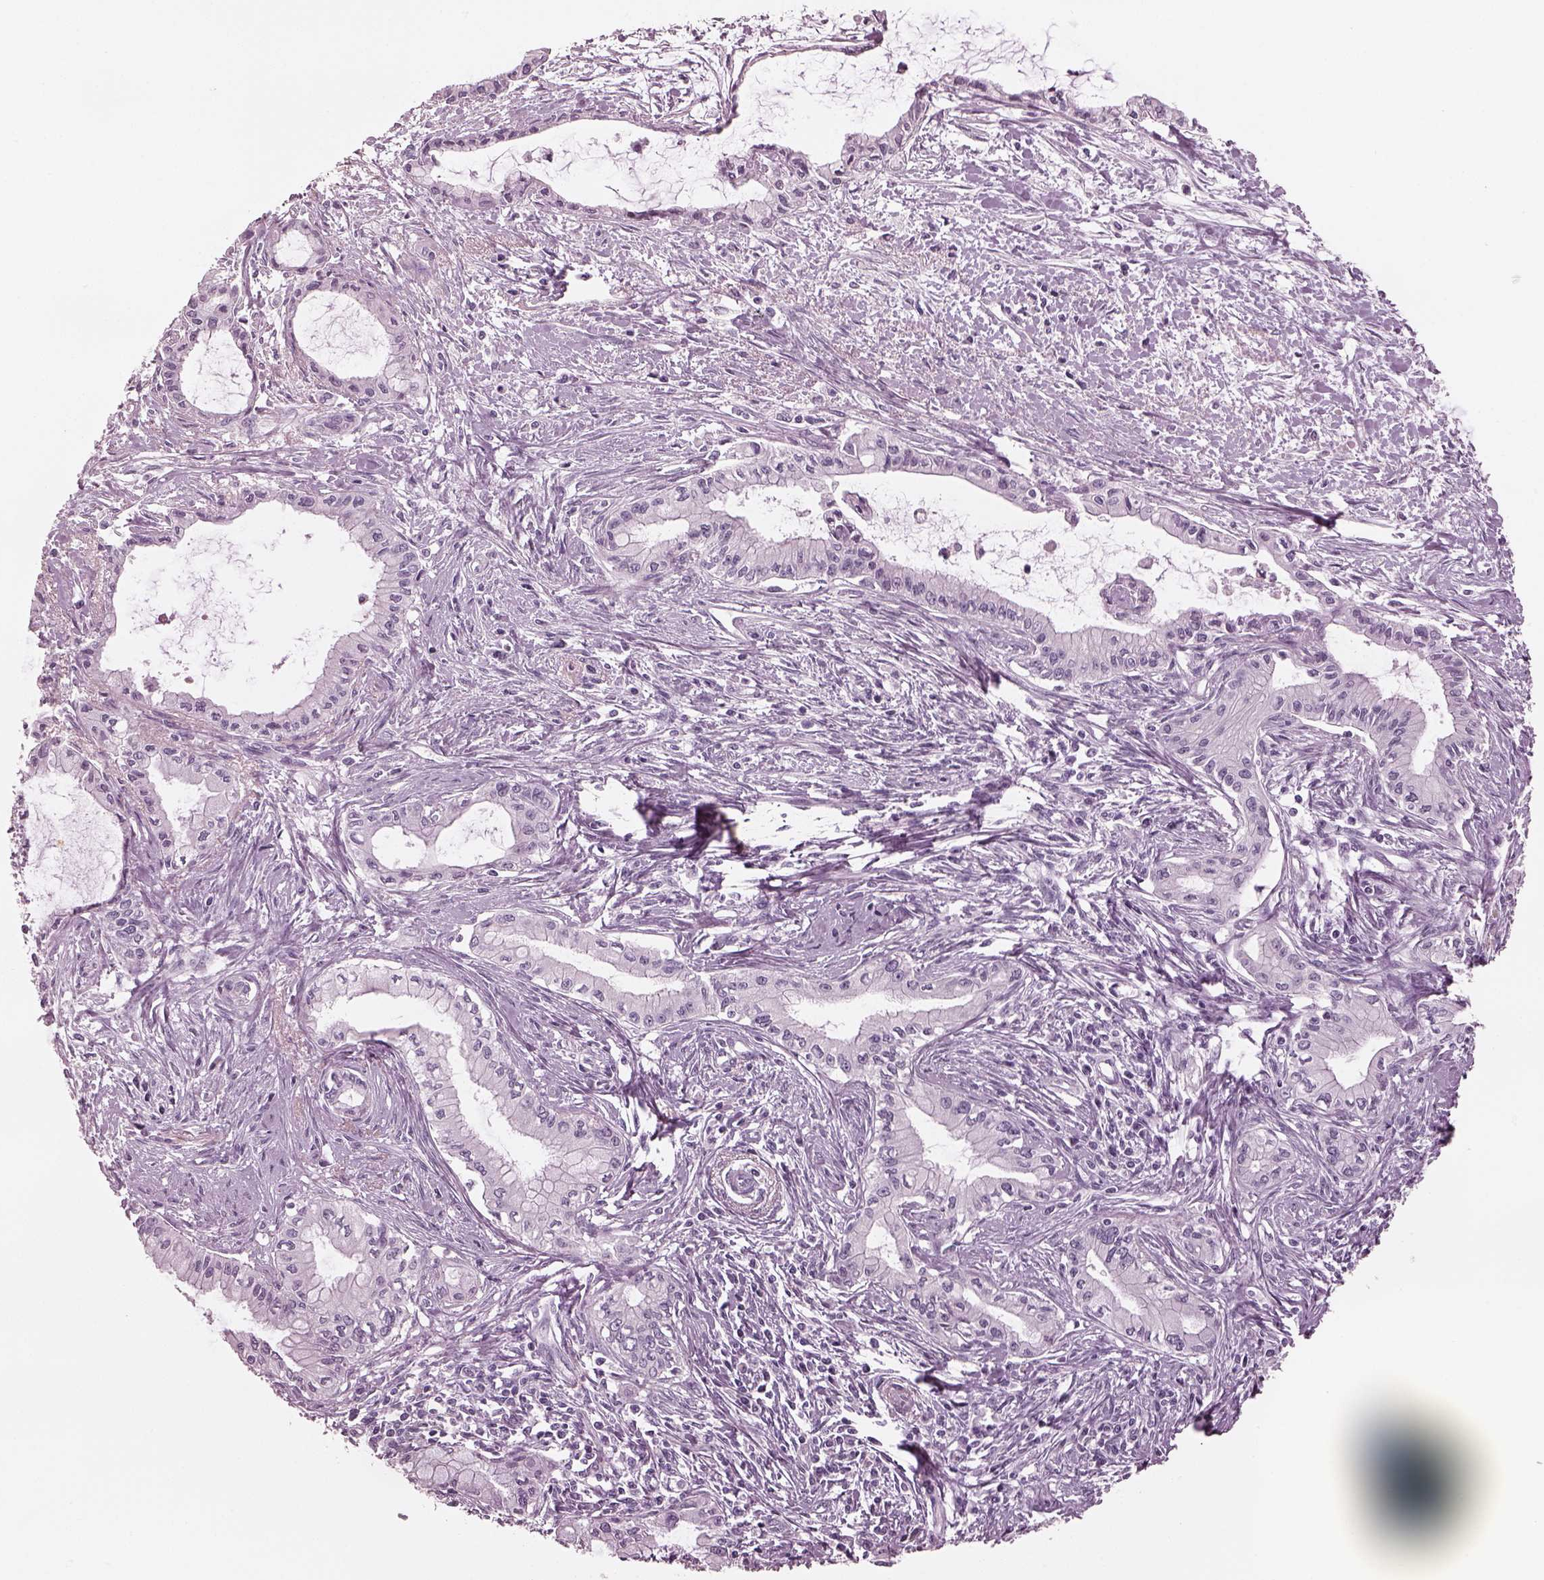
{"staining": {"intensity": "negative", "quantity": "none", "location": "none"}, "tissue": "pancreatic cancer", "cell_type": "Tumor cells", "image_type": "cancer", "snomed": [{"axis": "morphology", "description": "Adenocarcinoma, NOS"}, {"axis": "topography", "description": "Pancreas"}], "caption": "Tumor cells show no significant staining in pancreatic adenocarcinoma. Brightfield microscopy of immunohistochemistry stained with DAB (3,3'-diaminobenzidine) (brown) and hematoxylin (blue), captured at high magnification.", "gene": "CSH1", "patient": {"sex": "male", "age": 48}}